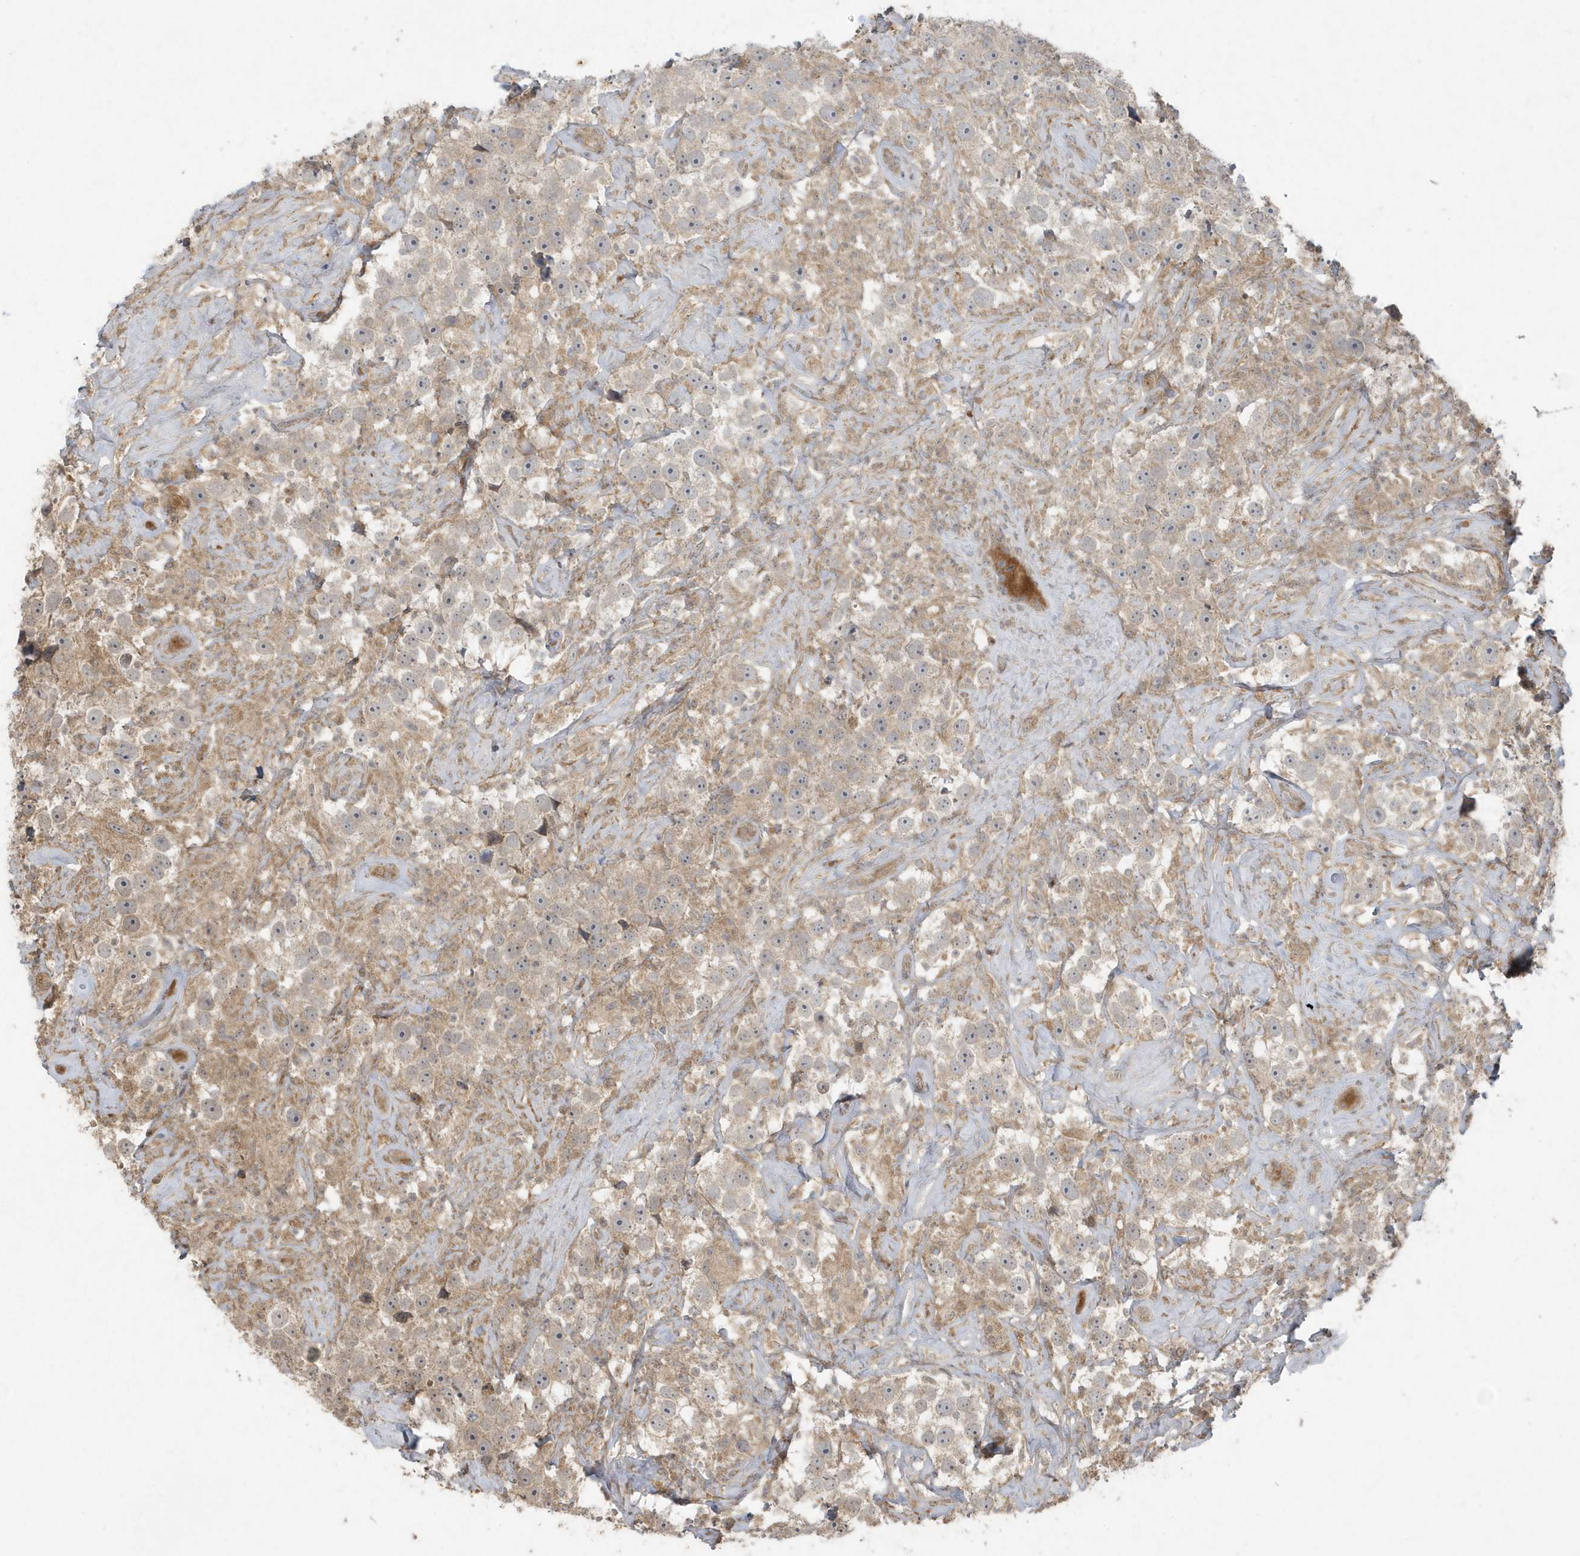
{"staining": {"intensity": "weak", "quantity": ">75%", "location": "cytoplasmic/membranous"}, "tissue": "testis cancer", "cell_type": "Tumor cells", "image_type": "cancer", "snomed": [{"axis": "morphology", "description": "Seminoma, NOS"}, {"axis": "topography", "description": "Testis"}], "caption": "DAB (3,3'-diaminobenzidine) immunohistochemical staining of testis cancer shows weak cytoplasmic/membranous protein staining in about >75% of tumor cells. Using DAB (brown) and hematoxylin (blue) stains, captured at high magnification using brightfield microscopy.", "gene": "C1RL", "patient": {"sex": "male", "age": 49}}